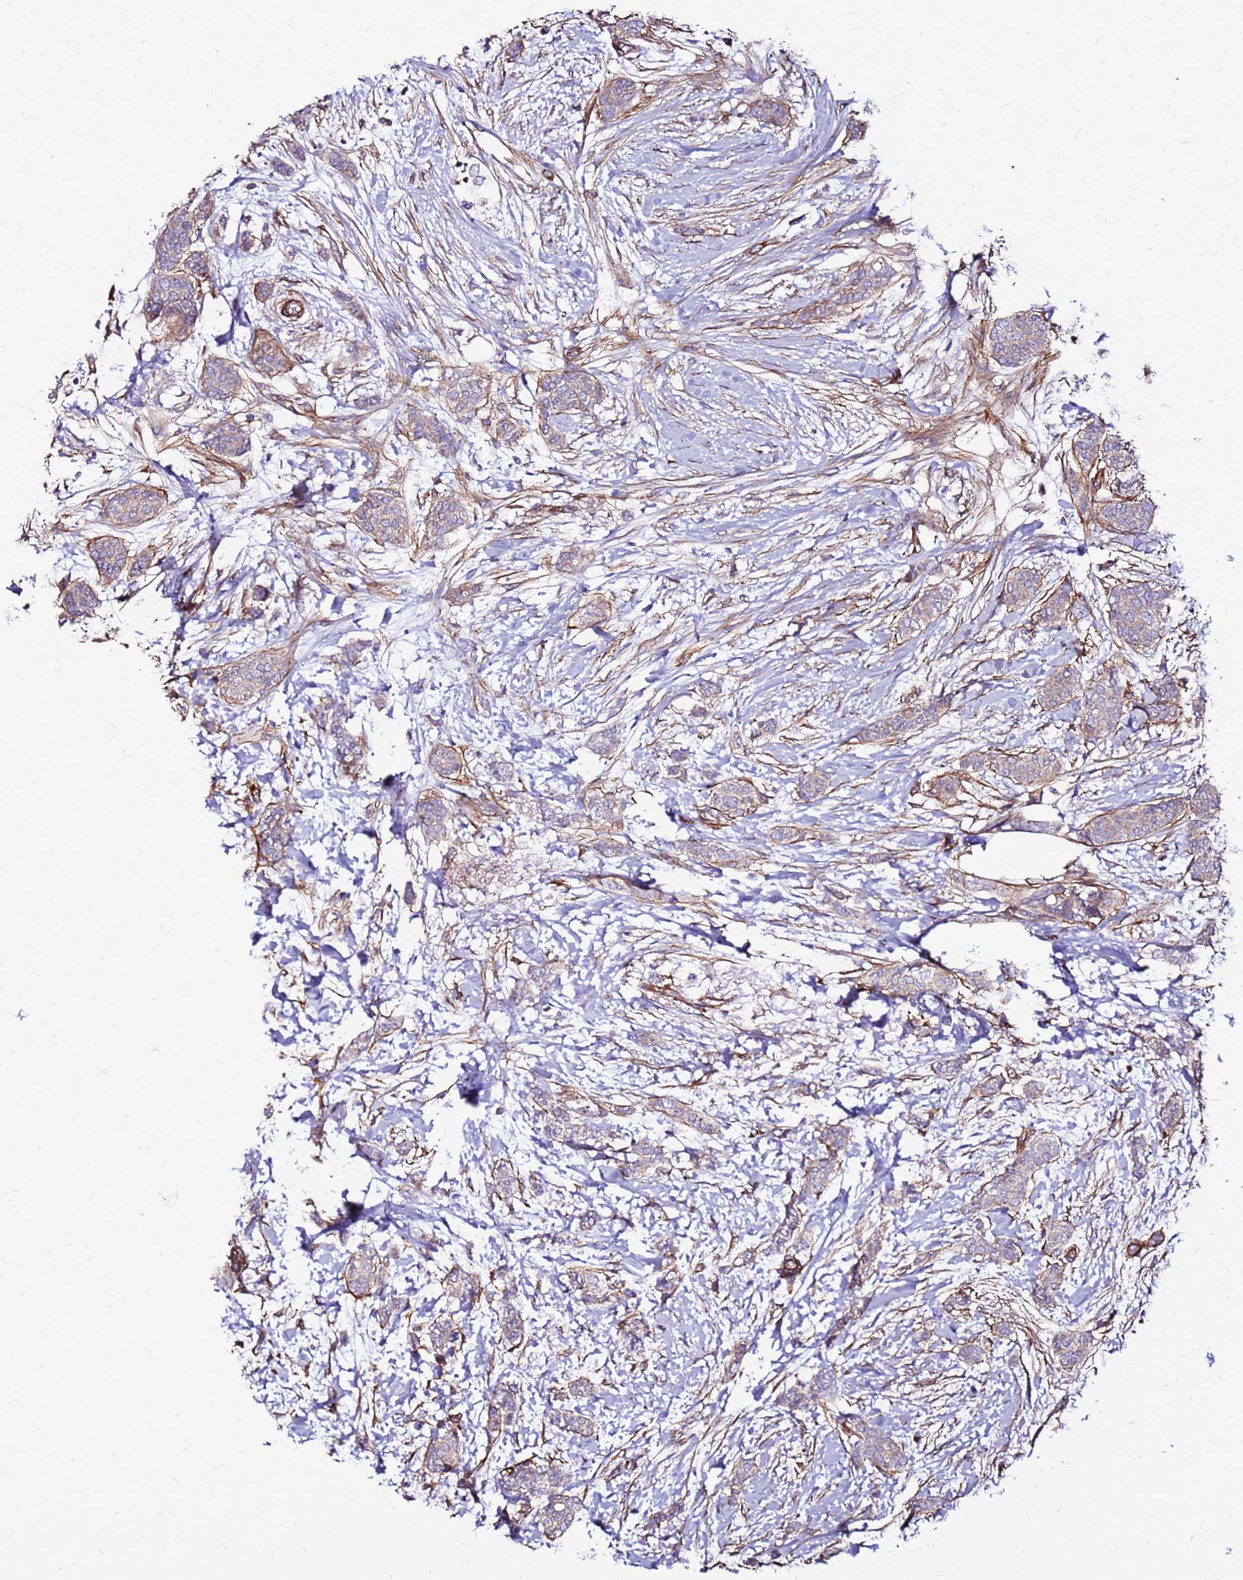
{"staining": {"intensity": "weak", "quantity": ">75%", "location": "cytoplasmic/membranous"}, "tissue": "breast cancer", "cell_type": "Tumor cells", "image_type": "cancer", "snomed": [{"axis": "morphology", "description": "Duct carcinoma"}, {"axis": "topography", "description": "Breast"}], "caption": "Brown immunohistochemical staining in breast cancer shows weak cytoplasmic/membranous staining in approximately >75% of tumor cells. The staining was performed using DAB, with brown indicating positive protein expression. Nuclei are stained blue with hematoxylin.", "gene": "EI24", "patient": {"sex": "female", "age": 72}}